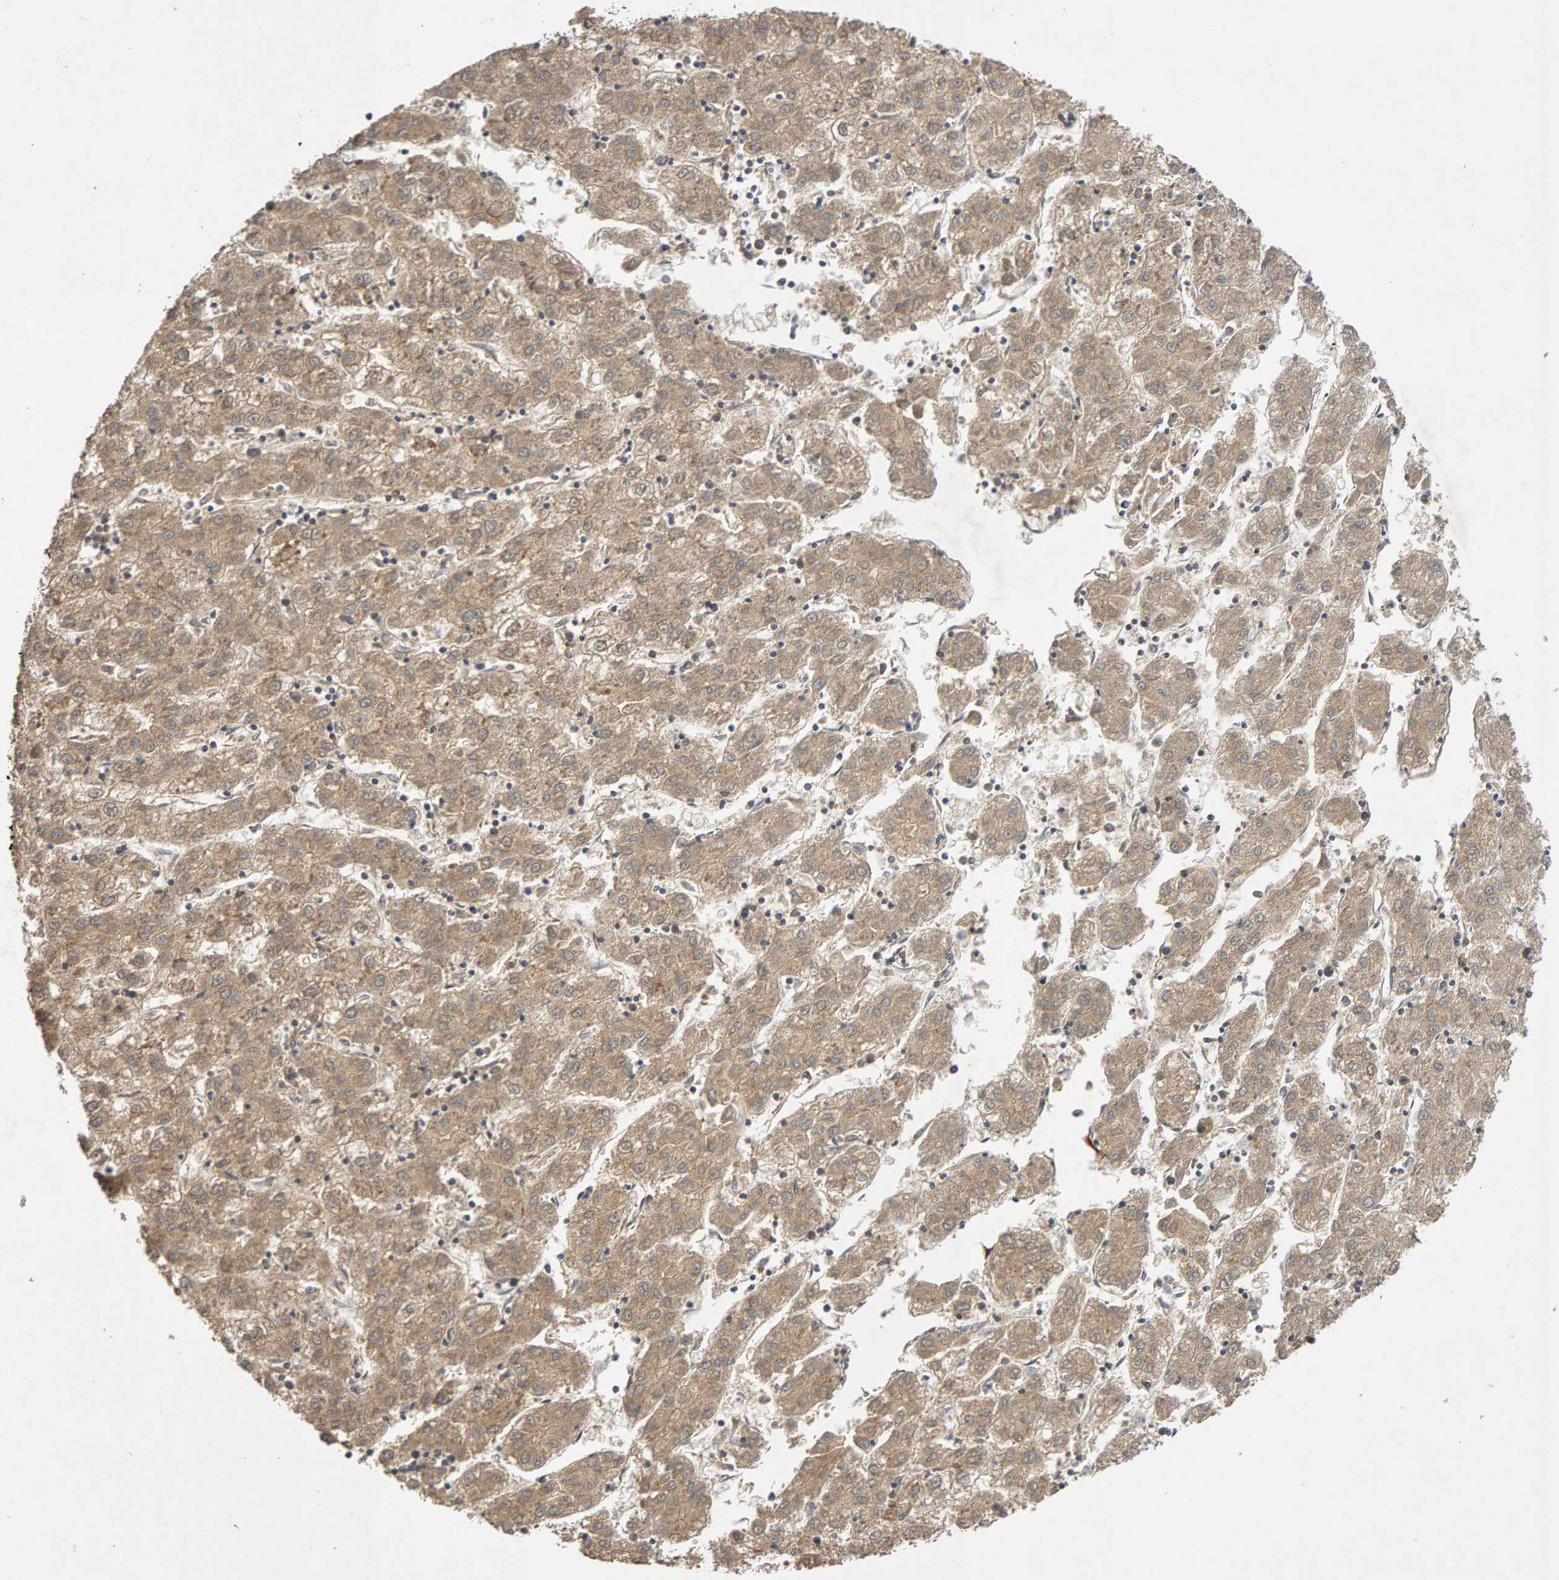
{"staining": {"intensity": "moderate", "quantity": ">75%", "location": "cytoplasmic/membranous"}, "tissue": "liver cancer", "cell_type": "Tumor cells", "image_type": "cancer", "snomed": [{"axis": "morphology", "description": "Carcinoma, Hepatocellular, NOS"}, {"axis": "topography", "description": "Liver"}], "caption": "Hepatocellular carcinoma (liver) tissue reveals moderate cytoplasmic/membranous expression in about >75% of tumor cells, visualized by immunohistochemistry. Using DAB (3,3'-diaminobenzidine) (brown) and hematoxylin (blue) stains, captured at high magnification using brightfield microscopy.", "gene": "RNF19A", "patient": {"sex": "male", "age": 72}}